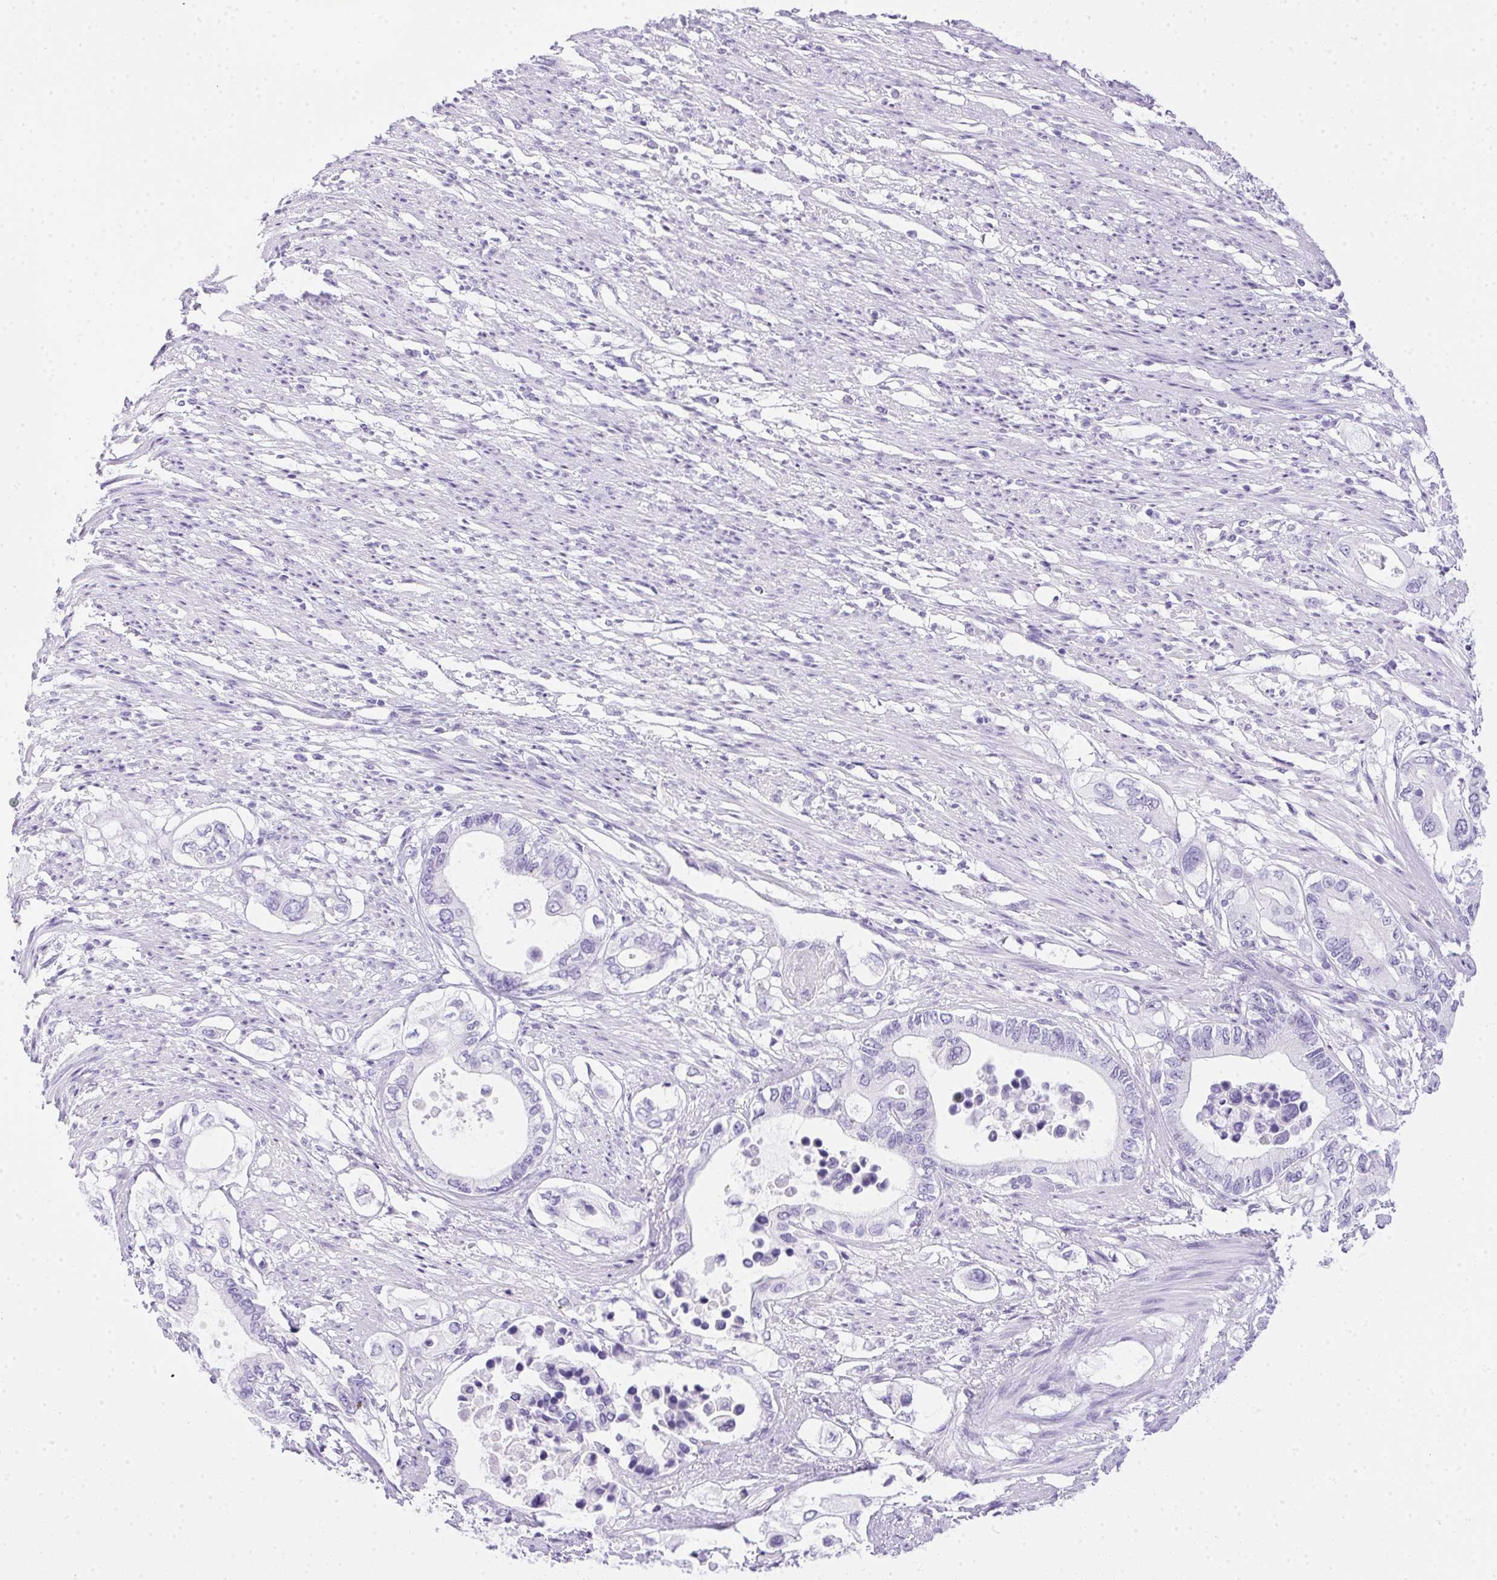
{"staining": {"intensity": "negative", "quantity": "none", "location": "none"}, "tissue": "pancreatic cancer", "cell_type": "Tumor cells", "image_type": "cancer", "snomed": [{"axis": "morphology", "description": "Adenocarcinoma, NOS"}, {"axis": "topography", "description": "Pancreas"}], "caption": "Immunohistochemistry photomicrograph of neoplastic tissue: human pancreatic cancer stained with DAB (3,3'-diaminobenzidine) reveals no significant protein staining in tumor cells.", "gene": "SPACA5B", "patient": {"sex": "female", "age": 63}}